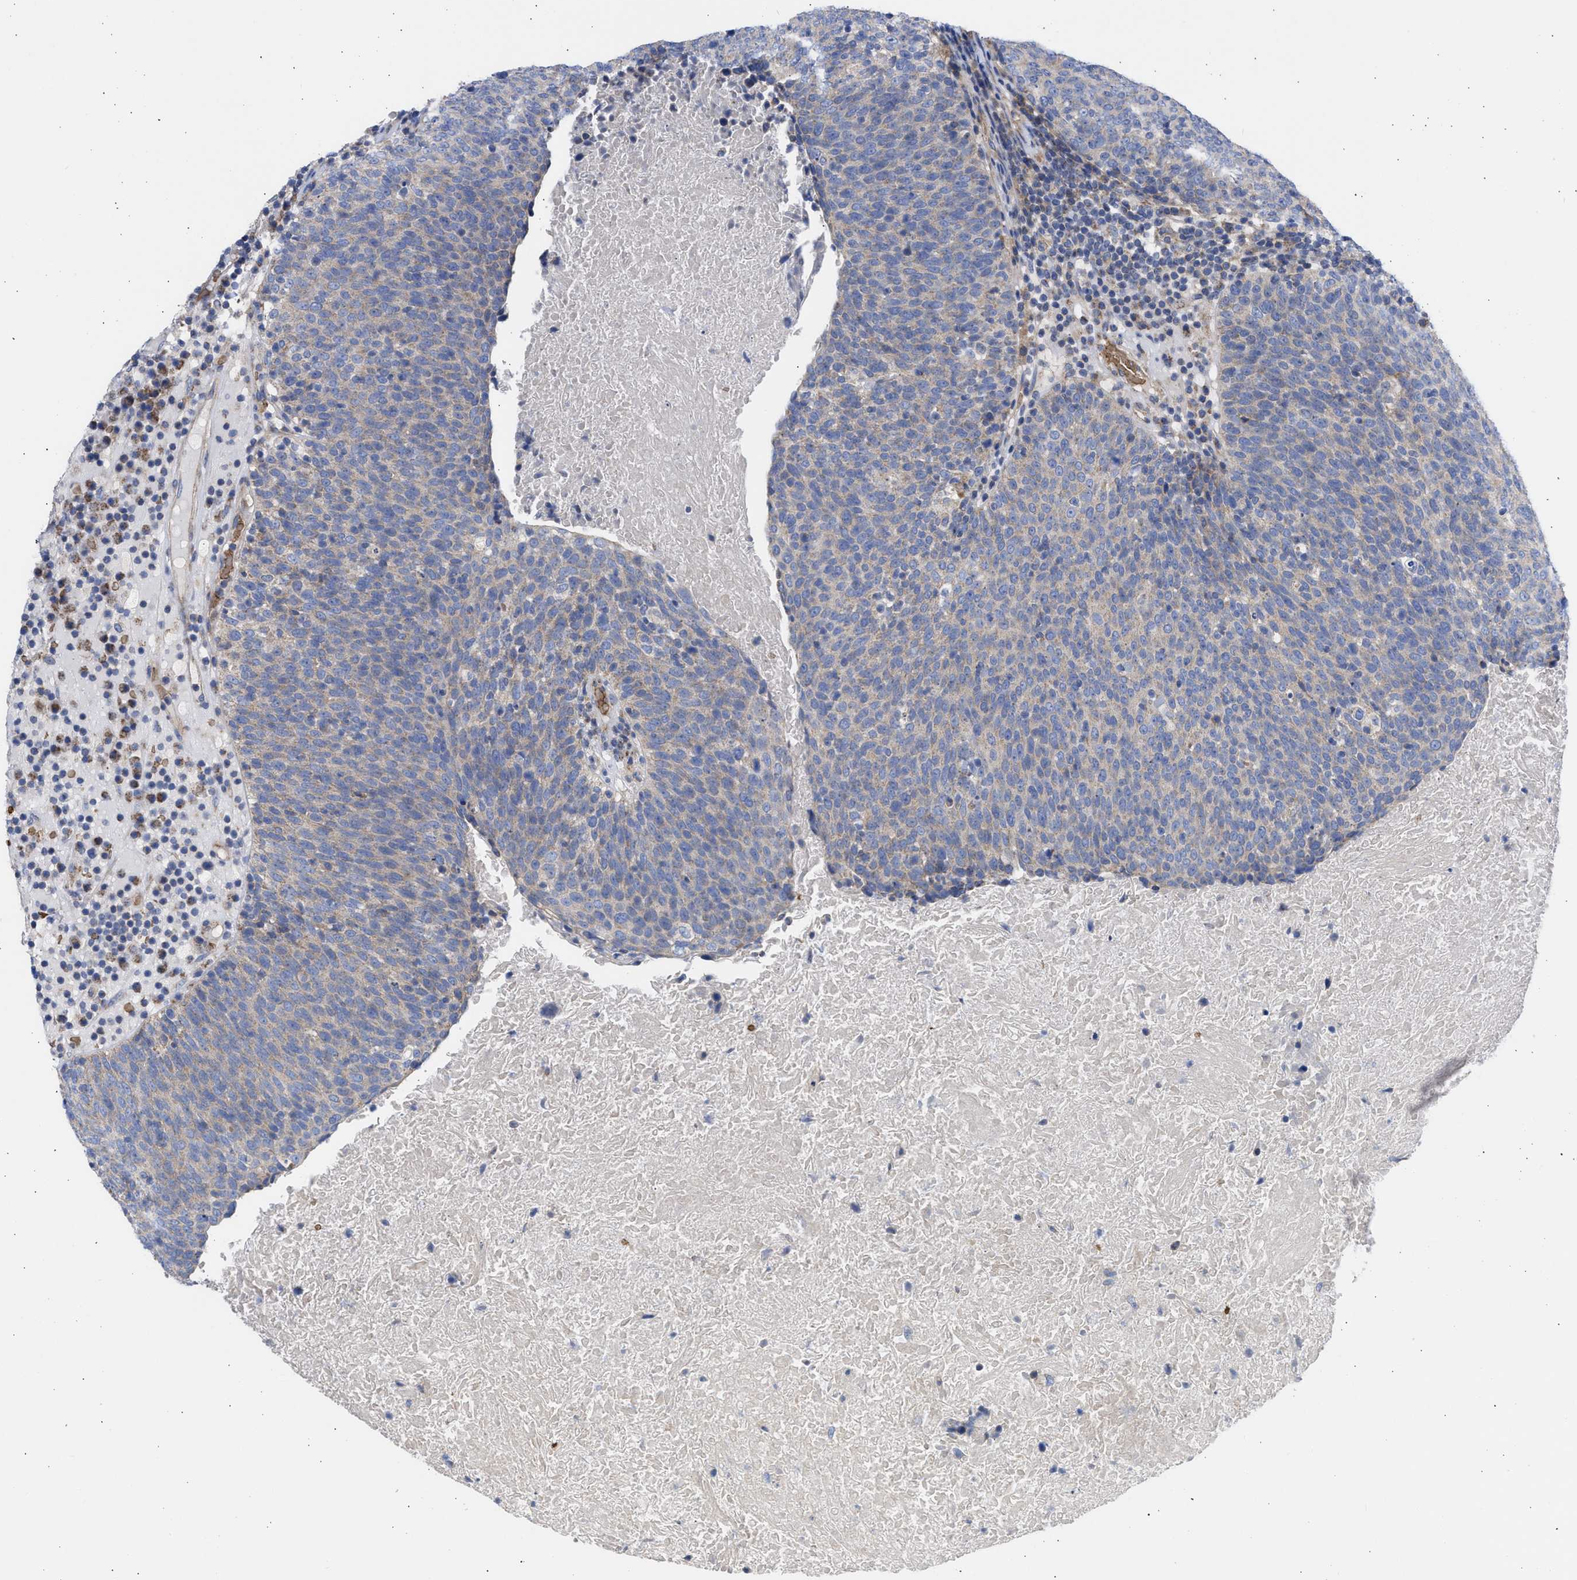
{"staining": {"intensity": "weak", "quantity": ">75%", "location": "cytoplasmic/membranous"}, "tissue": "head and neck cancer", "cell_type": "Tumor cells", "image_type": "cancer", "snomed": [{"axis": "morphology", "description": "Squamous cell carcinoma, NOS"}, {"axis": "morphology", "description": "Squamous cell carcinoma, metastatic, NOS"}, {"axis": "topography", "description": "Lymph node"}, {"axis": "topography", "description": "Head-Neck"}], "caption": "A histopathology image showing weak cytoplasmic/membranous expression in approximately >75% of tumor cells in head and neck squamous cell carcinoma, as visualized by brown immunohistochemical staining.", "gene": "BTG3", "patient": {"sex": "male", "age": 62}}